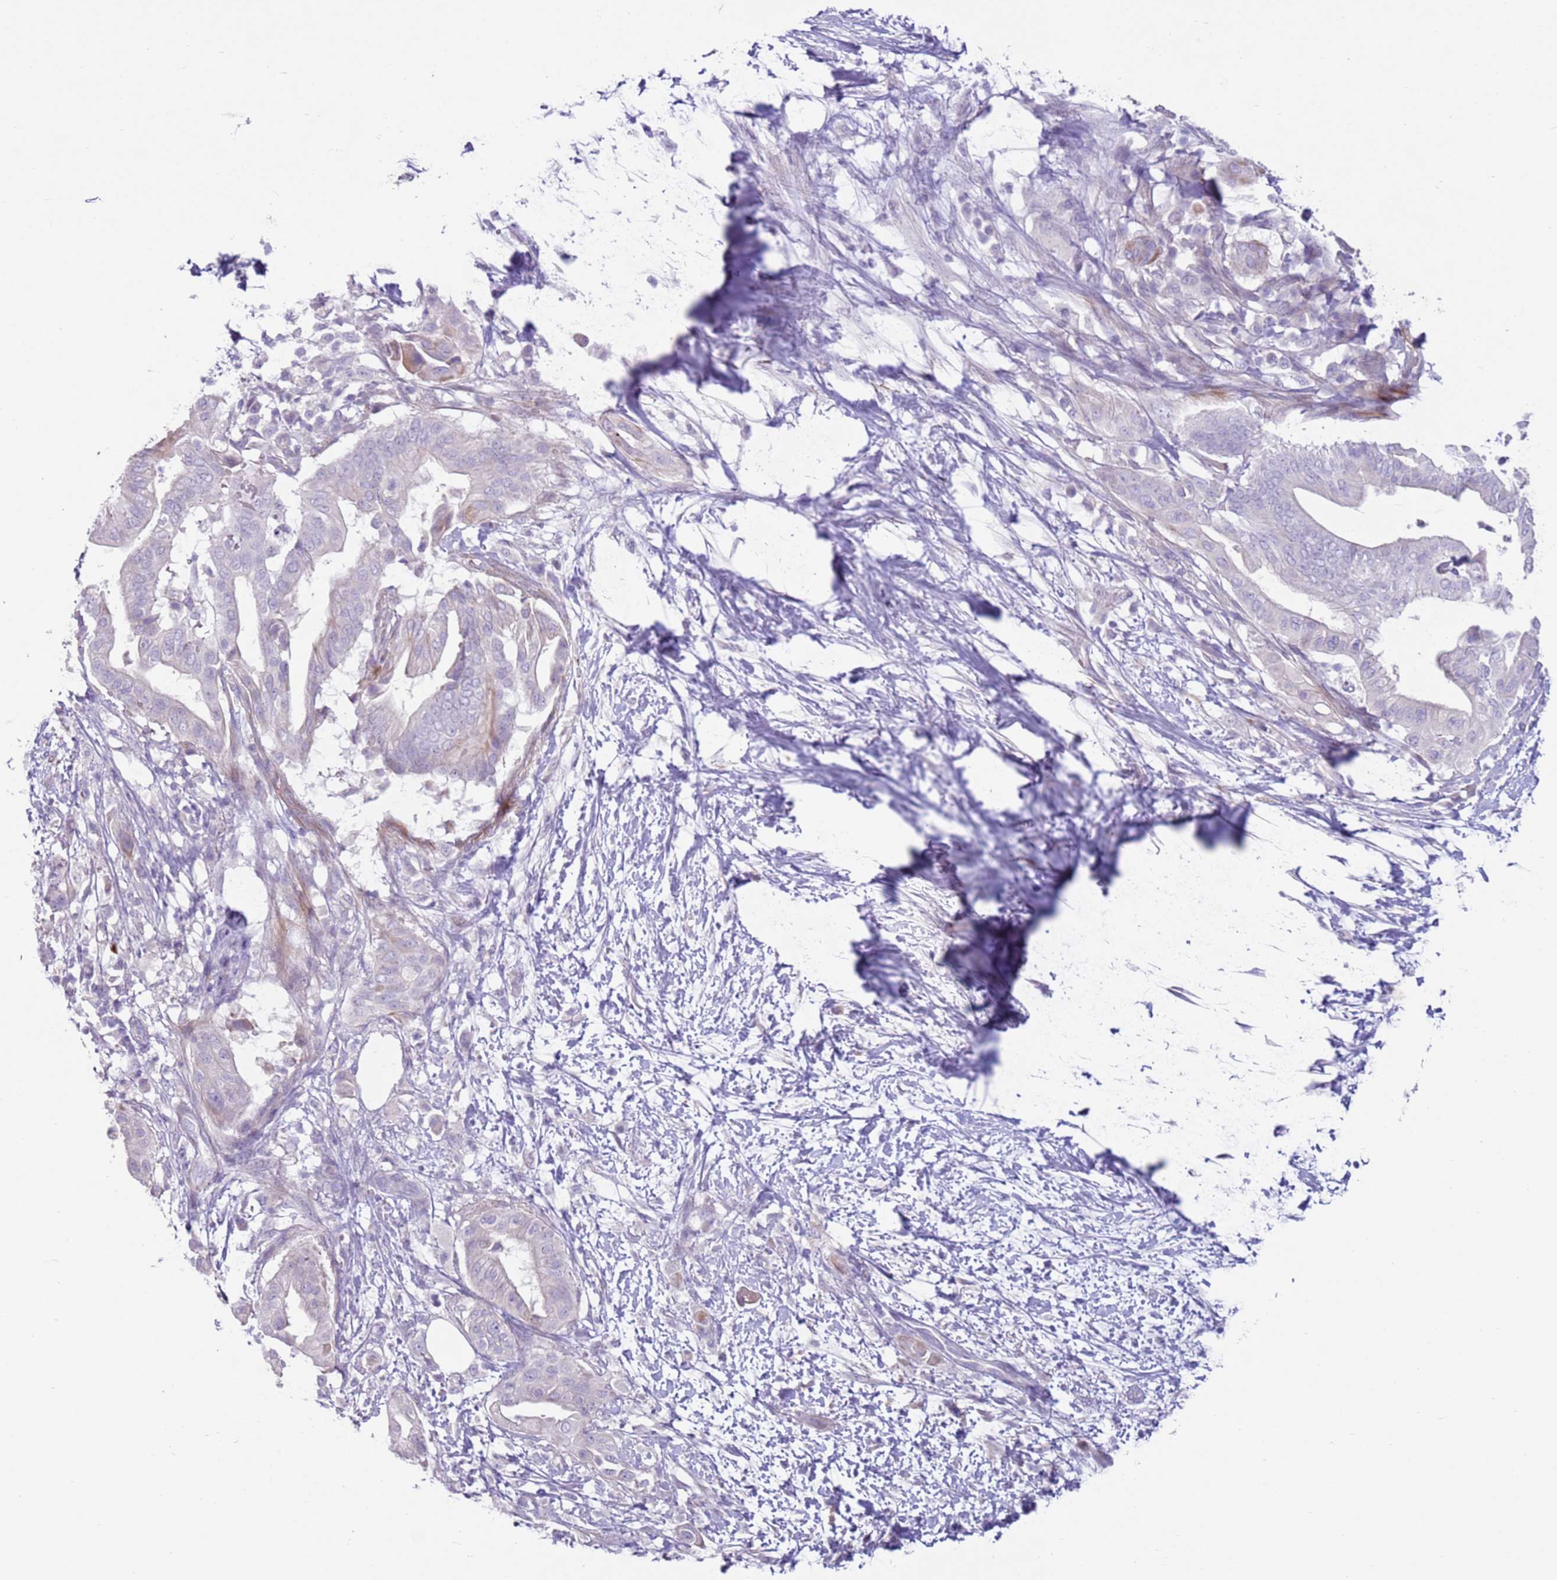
{"staining": {"intensity": "negative", "quantity": "none", "location": "none"}, "tissue": "pancreatic cancer", "cell_type": "Tumor cells", "image_type": "cancer", "snomed": [{"axis": "morphology", "description": "Adenocarcinoma, NOS"}, {"axis": "topography", "description": "Pancreas"}], "caption": "Immunohistochemistry (IHC) of pancreatic cancer displays no expression in tumor cells.", "gene": "ZNF239", "patient": {"sex": "male", "age": 68}}